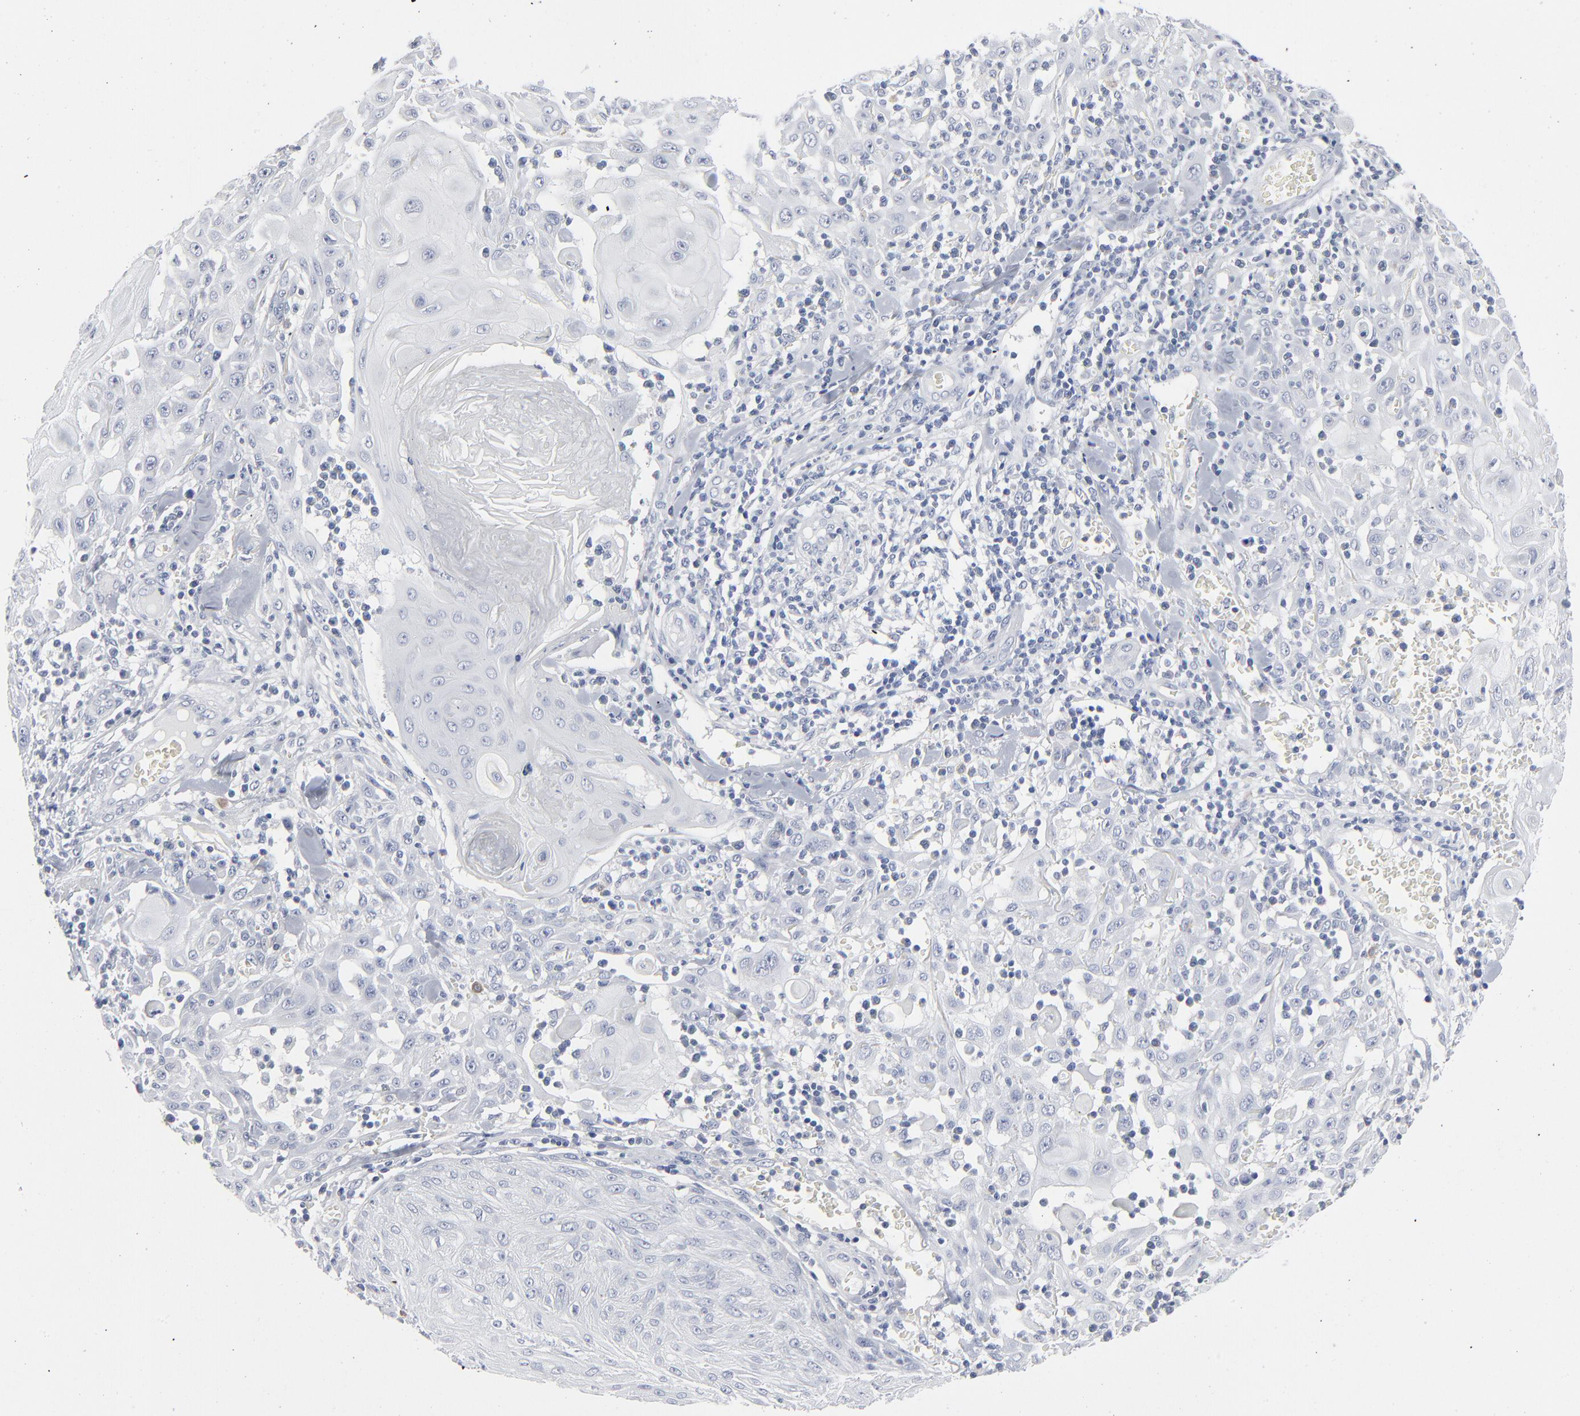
{"staining": {"intensity": "negative", "quantity": "none", "location": "none"}, "tissue": "skin cancer", "cell_type": "Tumor cells", "image_type": "cancer", "snomed": [{"axis": "morphology", "description": "Squamous cell carcinoma, NOS"}, {"axis": "topography", "description": "Skin"}], "caption": "The micrograph demonstrates no staining of tumor cells in skin squamous cell carcinoma.", "gene": "PAGE1", "patient": {"sex": "male", "age": 24}}